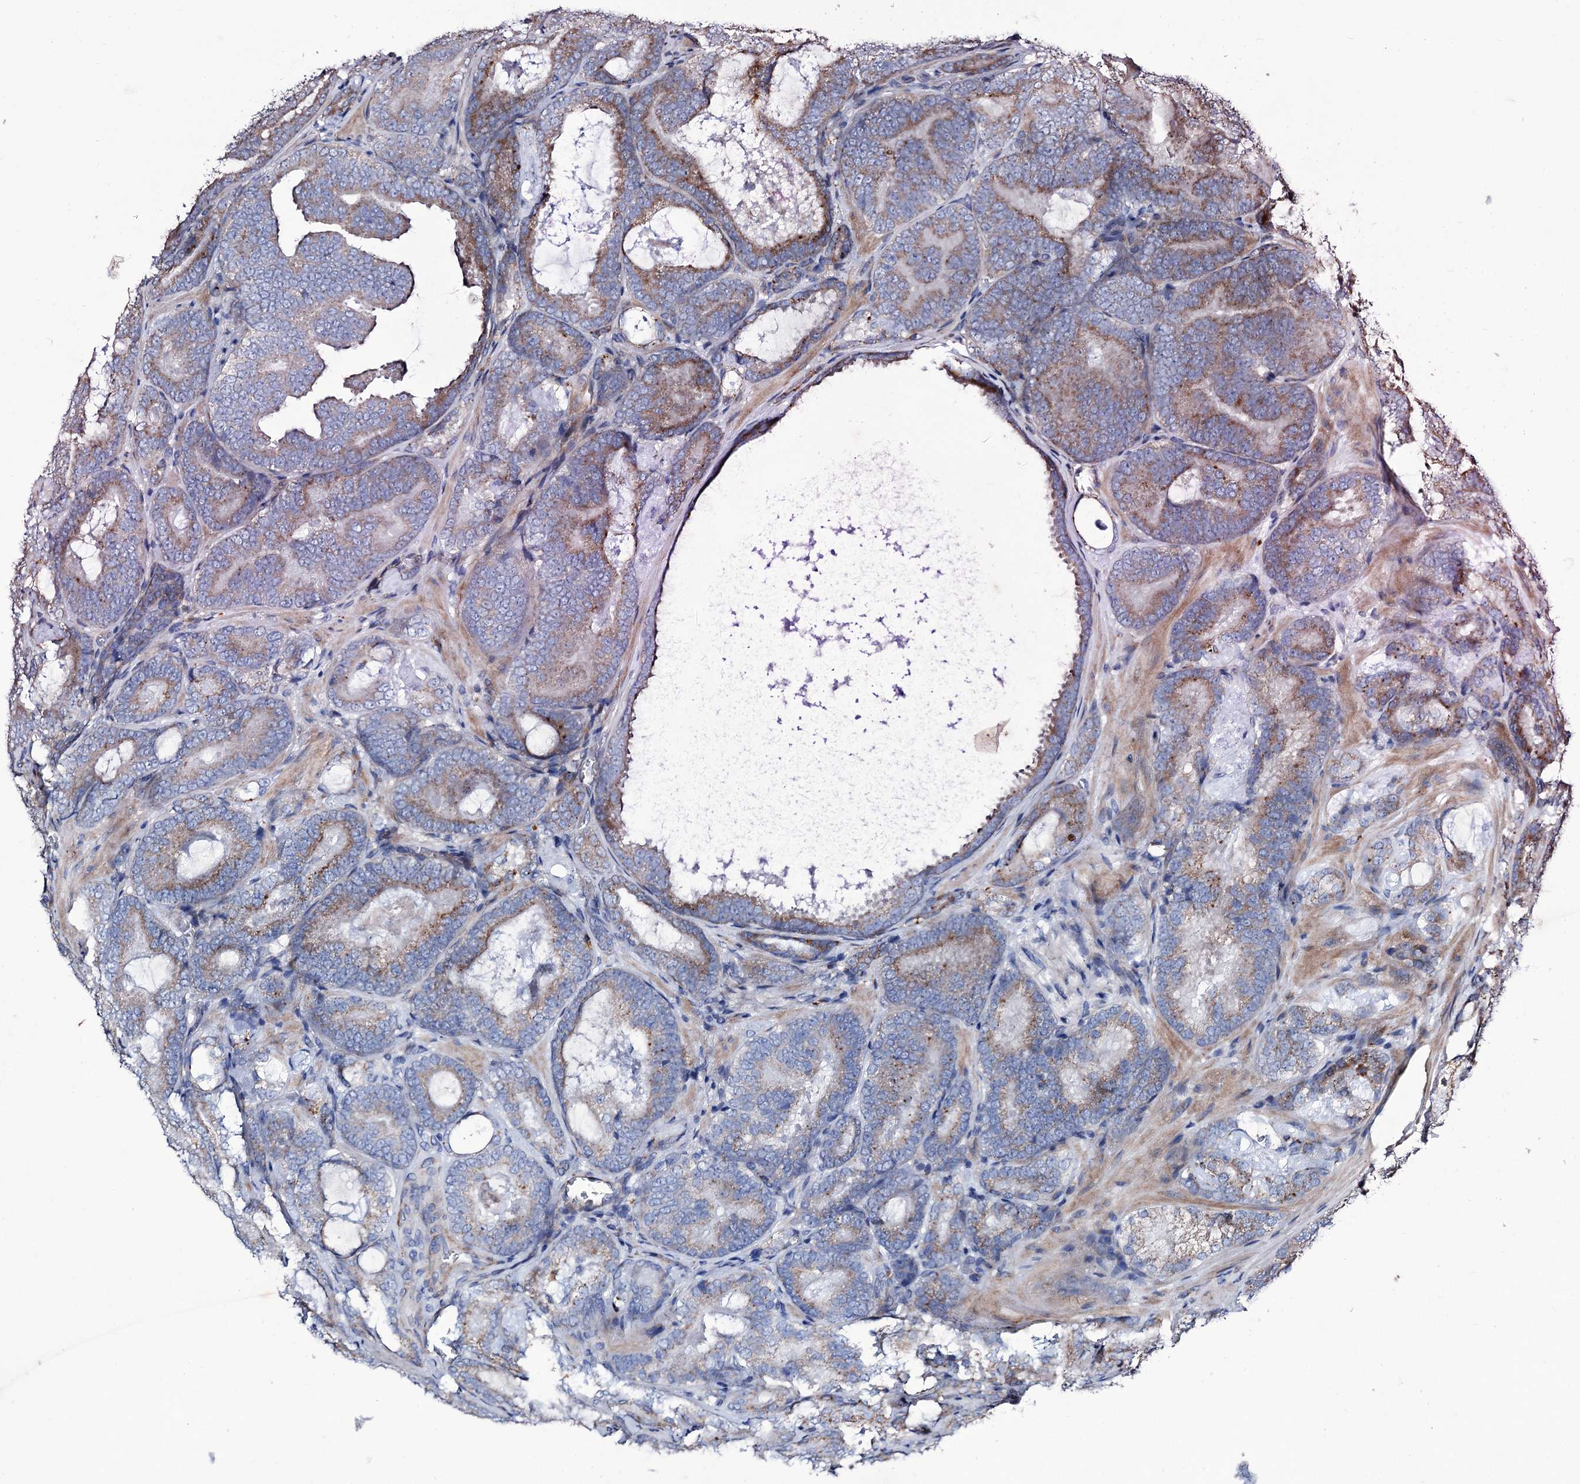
{"staining": {"intensity": "moderate", "quantity": "<25%", "location": "cytoplasmic/membranous"}, "tissue": "prostate cancer", "cell_type": "Tumor cells", "image_type": "cancer", "snomed": [{"axis": "morphology", "description": "Adenocarcinoma, Low grade"}, {"axis": "topography", "description": "Prostate"}], "caption": "The image exhibits immunohistochemical staining of adenocarcinoma (low-grade) (prostate). There is moderate cytoplasmic/membranous expression is seen in approximately <25% of tumor cells. (IHC, brightfield microscopy, high magnification).", "gene": "TUBGCP5", "patient": {"sex": "male", "age": 60}}